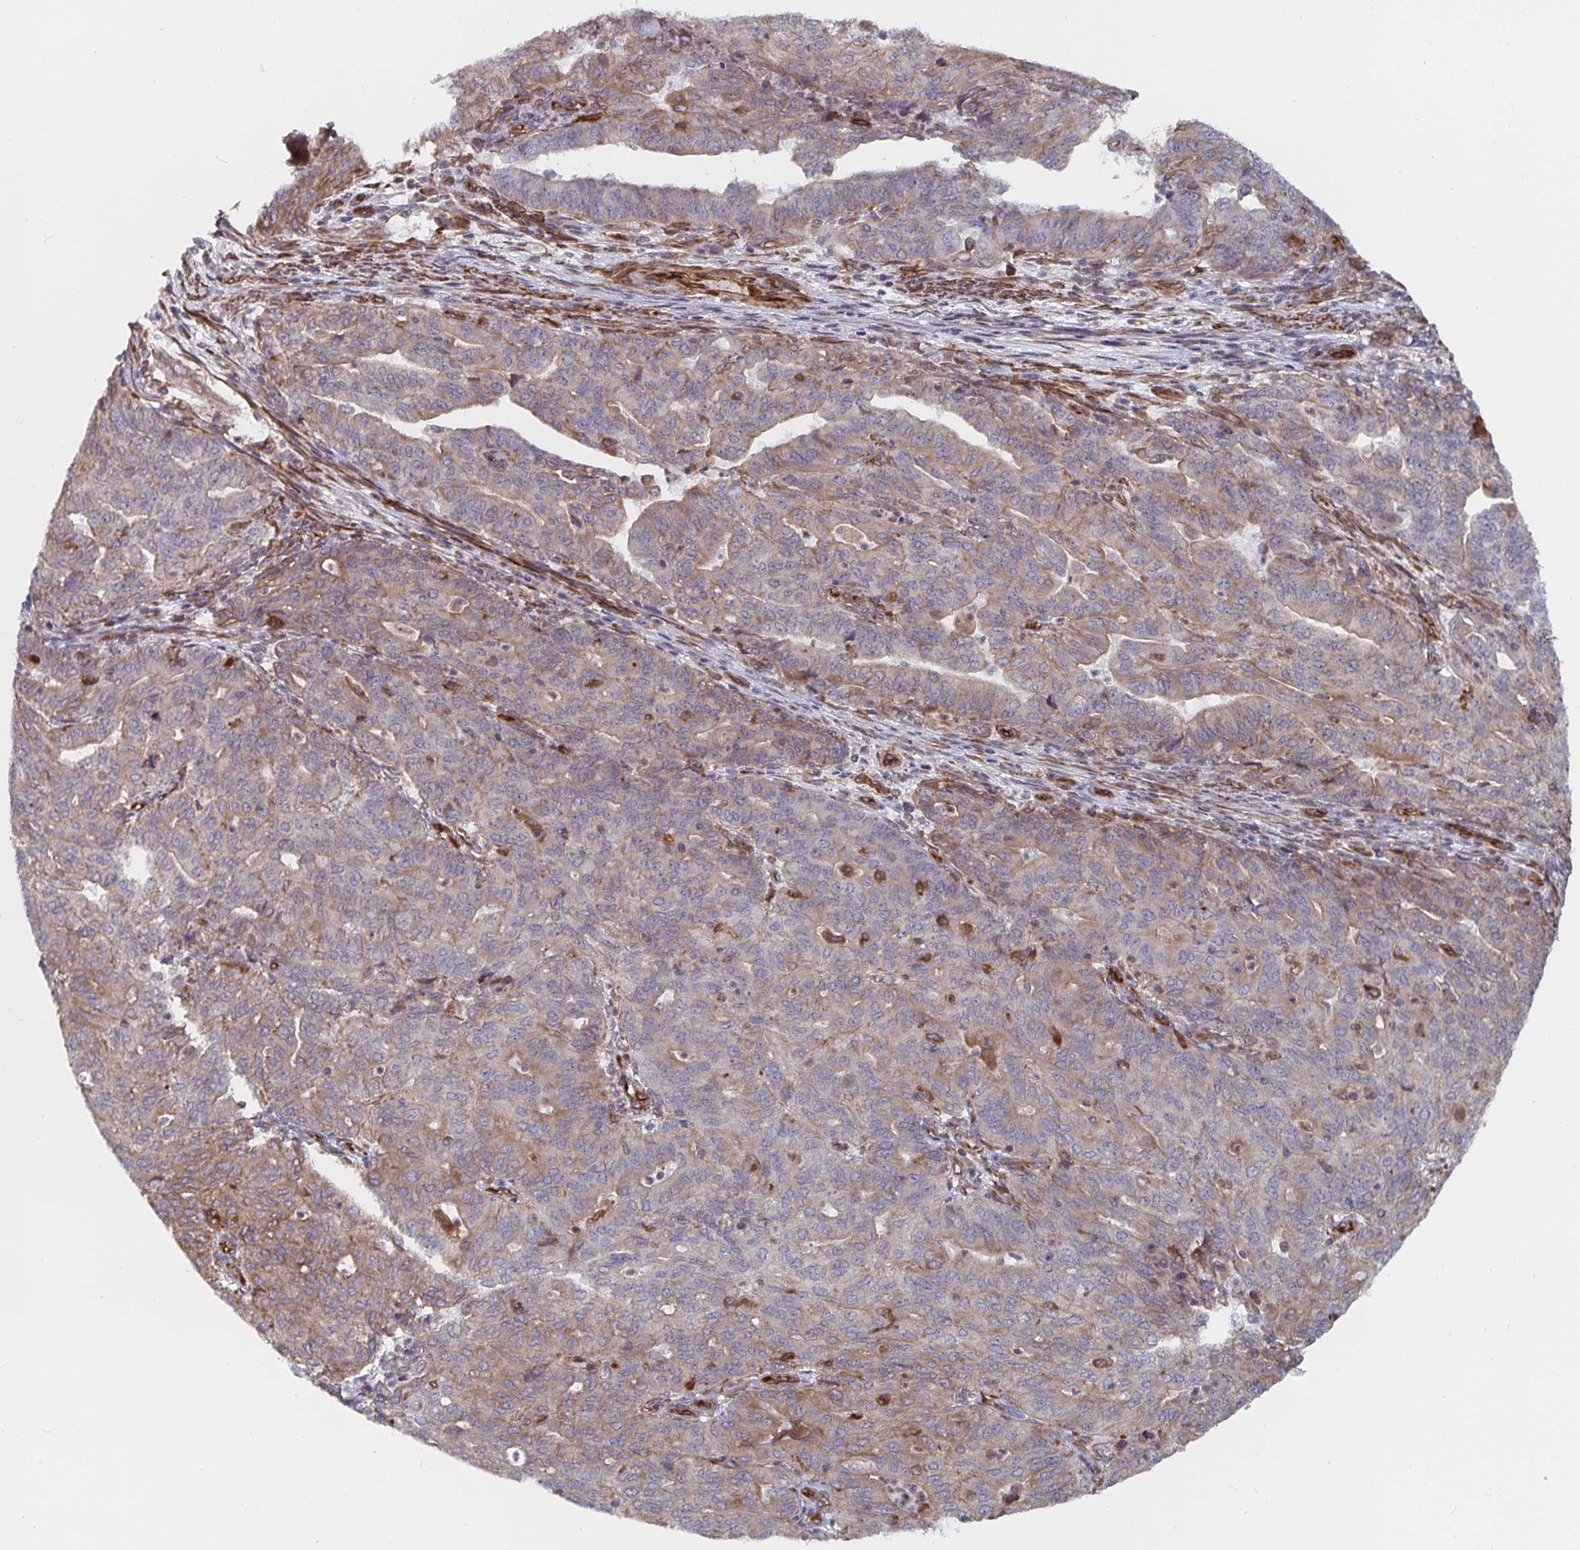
{"staining": {"intensity": "weak", "quantity": "25%-75%", "location": "cytoplasmic/membranous"}, "tissue": "endometrial cancer", "cell_type": "Tumor cells", "image_type": "cancer", "snomed": [{"axis": "morphology", "description": "Adenocarcinoma, NOS"}, {"axis": "topography", "description": "Endometrium"}], "caption": "Protein expression analysis of human endometrial adenocarcinoma reveals weak cytoplasmic/membranous positivity in about 25%-75% of tumor cells.", "gene": "BCAP29", "patient": {"sex": "female", "age": 82}}